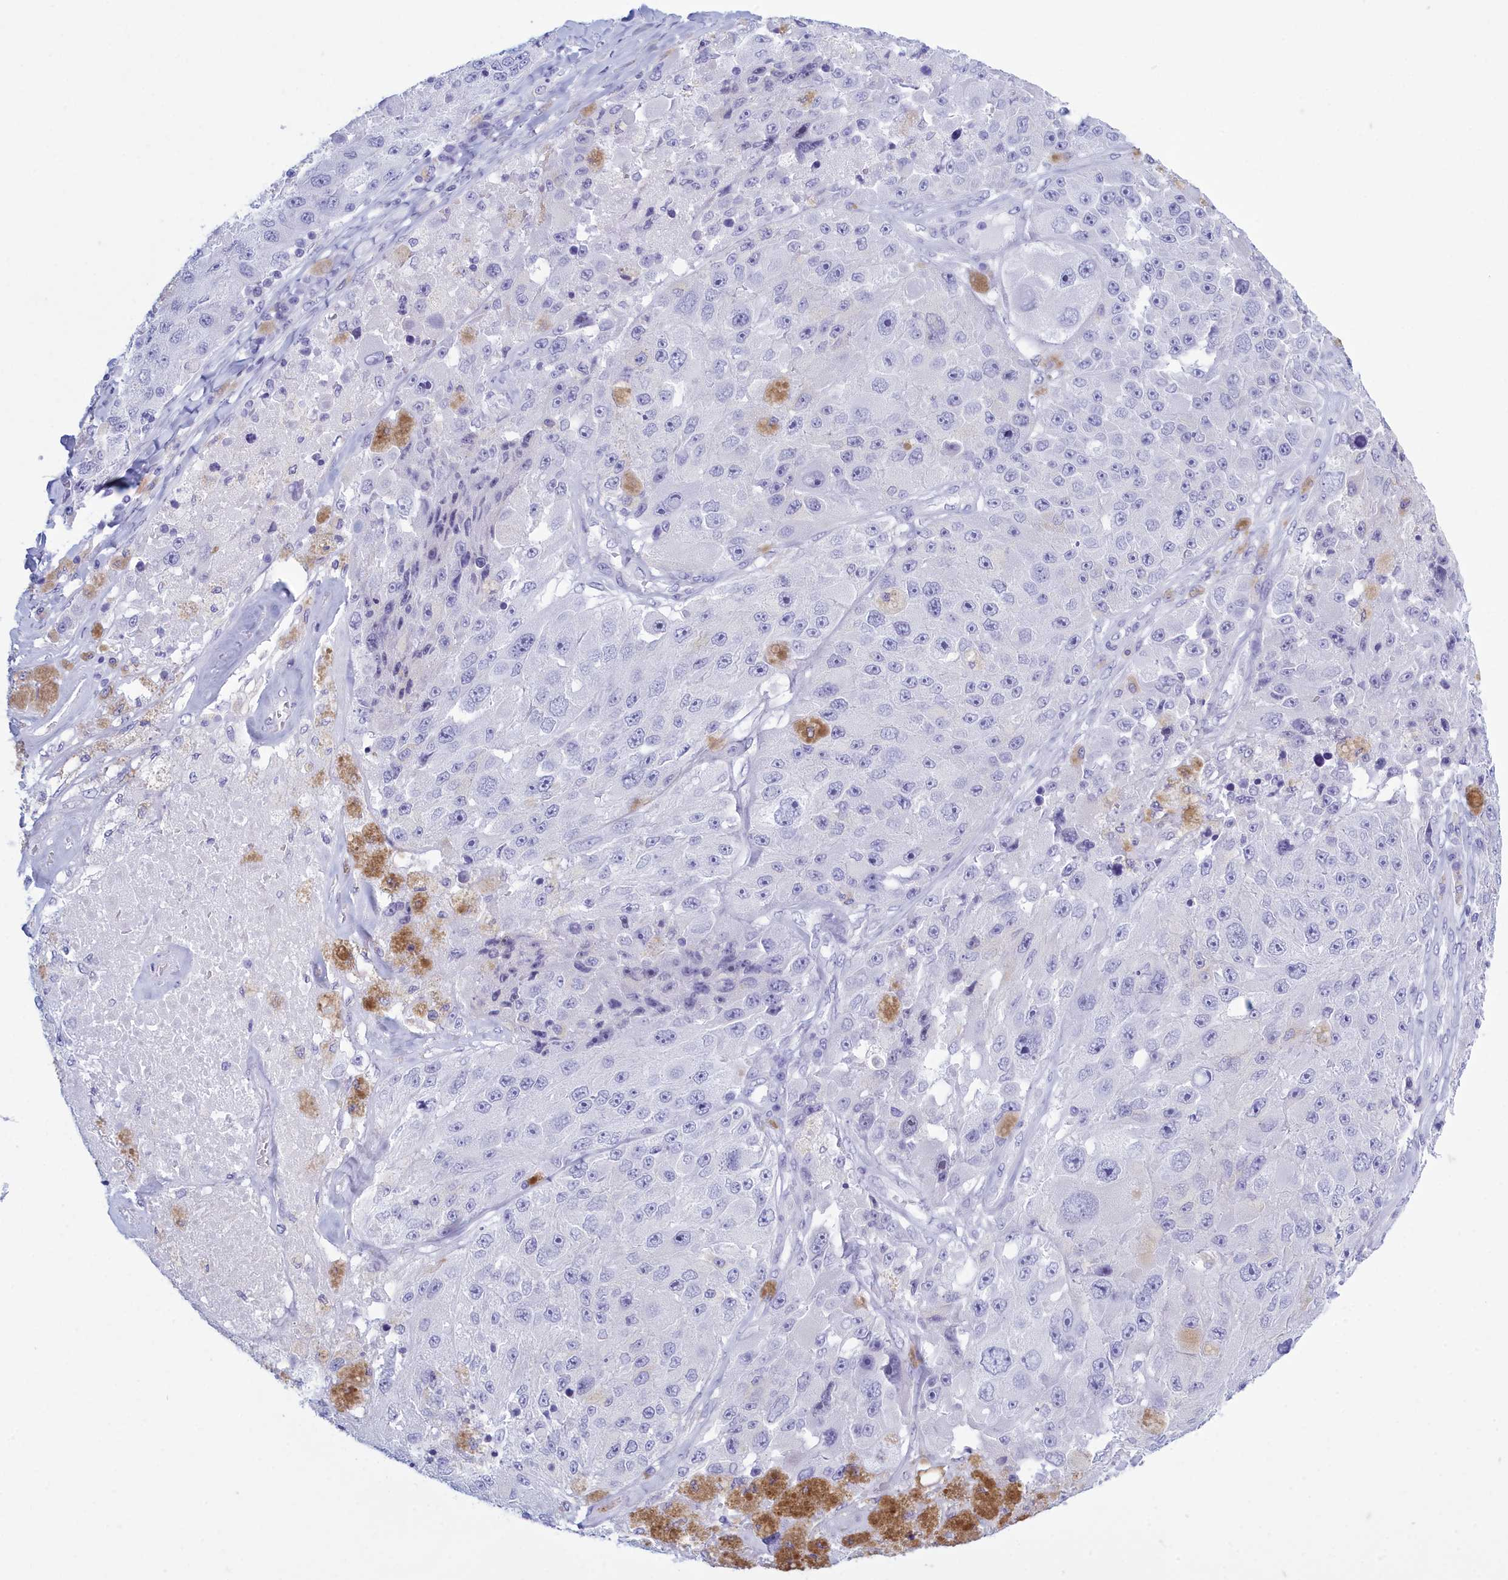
{"staining": {"intensity": "negative", "quantity": "none", "location": "none"}, "tissue": "melanoma", "cell_type": "Tumor cells", "image_type": "cancer", "snomed": [{"axis": "morphology", "description": "Malignant melanoma, Metastatic site"}, {"axis": "topography", "description": "Lymph node"}], "caption": "A high-resolution photomicrograph shows IHC staining of malignant melanoma (metastatic site), which shows no significant positivity in tumor cells.", "gene": "TMEM97", "patient": {"sex": "male", "age": 62}}